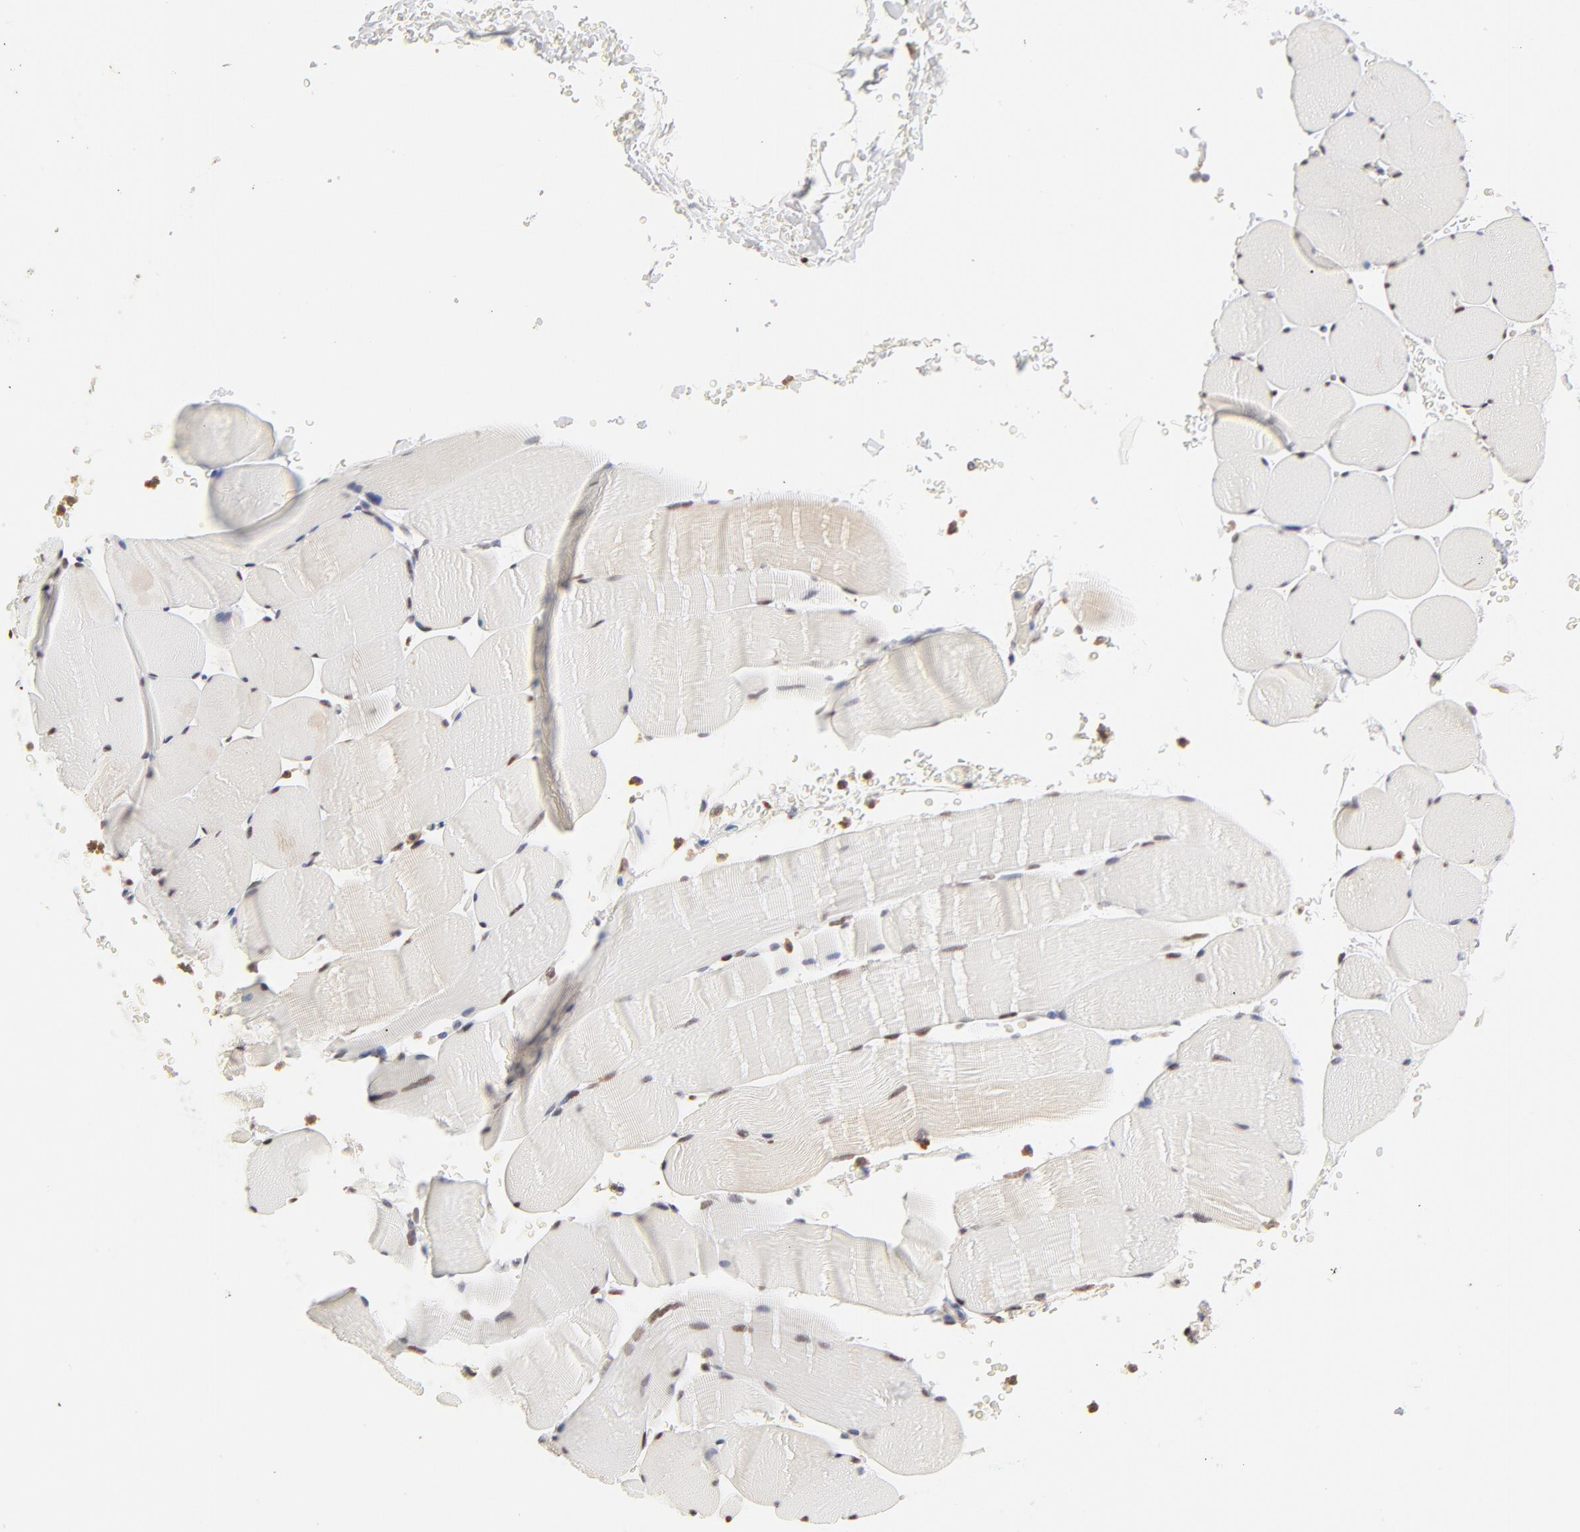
{"staining": {"intensity": "moderate", "quantity": "<25%", "location": "nuclear"}, "tissue": "skeletal muscle", "cell_type": "Myocytes", "image_type": "normal", "snomed": [{"axis": "morphology", "description": "Normal tissue, NOS"}, {"axis": "topography", "description": "Skeletal muscle"}], "caption": "This micrograph displays IHC staining of normal skeletal muscle, with low moderate nuclear staining in approximately <25% of myocytes.", "gene": "PBX1", "patient": {"sex": "male", "age": 62}}